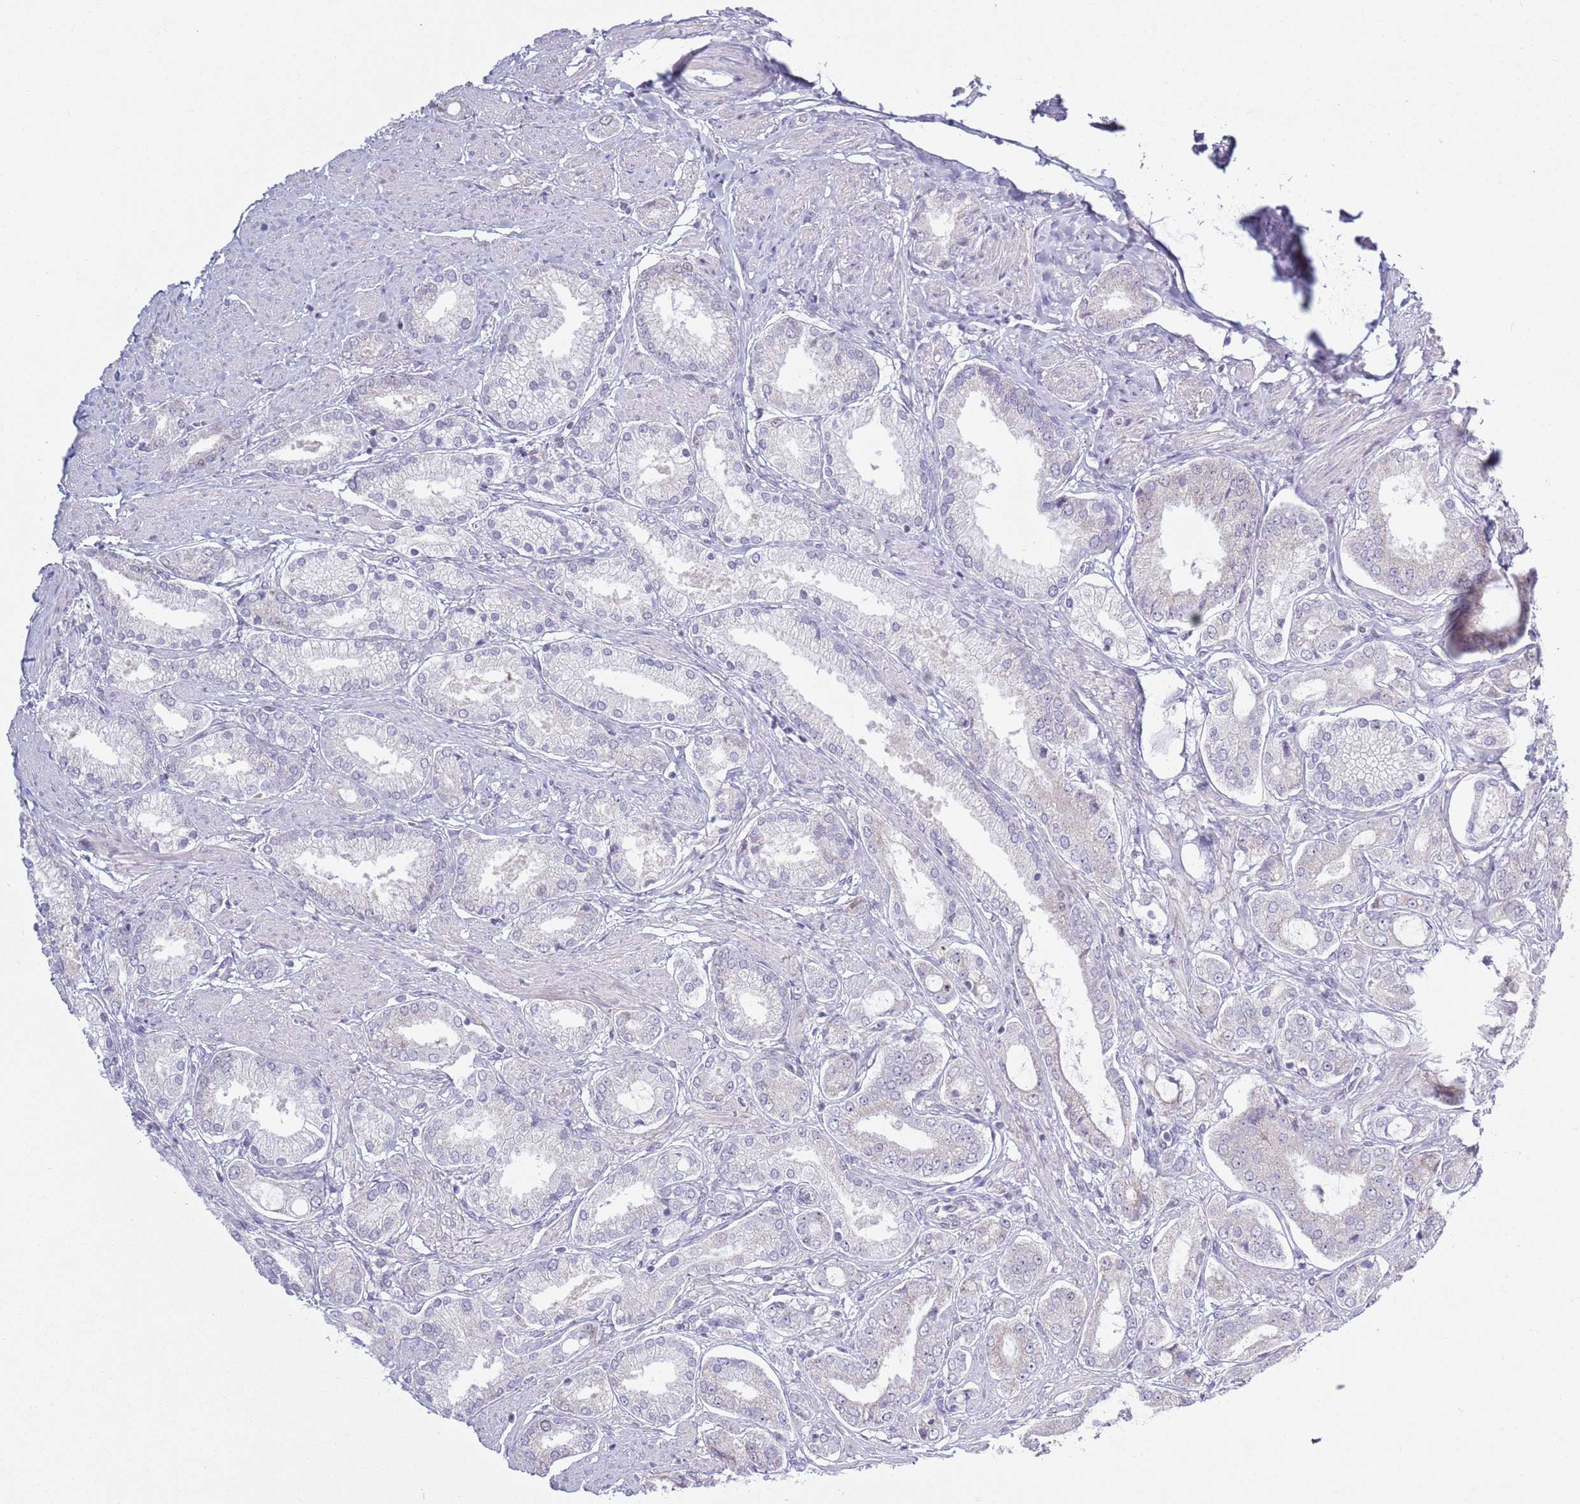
{"staining": {"intensity": "weak", "quantity": "<25%", "location": "cytoplasmic/membranous"}, "tissue": "prostate cancer", "cell_type": "Tumor cells", "image_type": "cancer", "snomed": [{"axis": "morphology", "description": "Adenocarcinoma, High grade"}, {"axis": "topography", "description": "Prostate and seminal vesicle, NOS"}], "caption": "There is no significant staining in tumor cells of high-grade adenocarcinoma (prostate).", "gene": "MRPL34", "patient": {"sex": "male", "age": 64}}